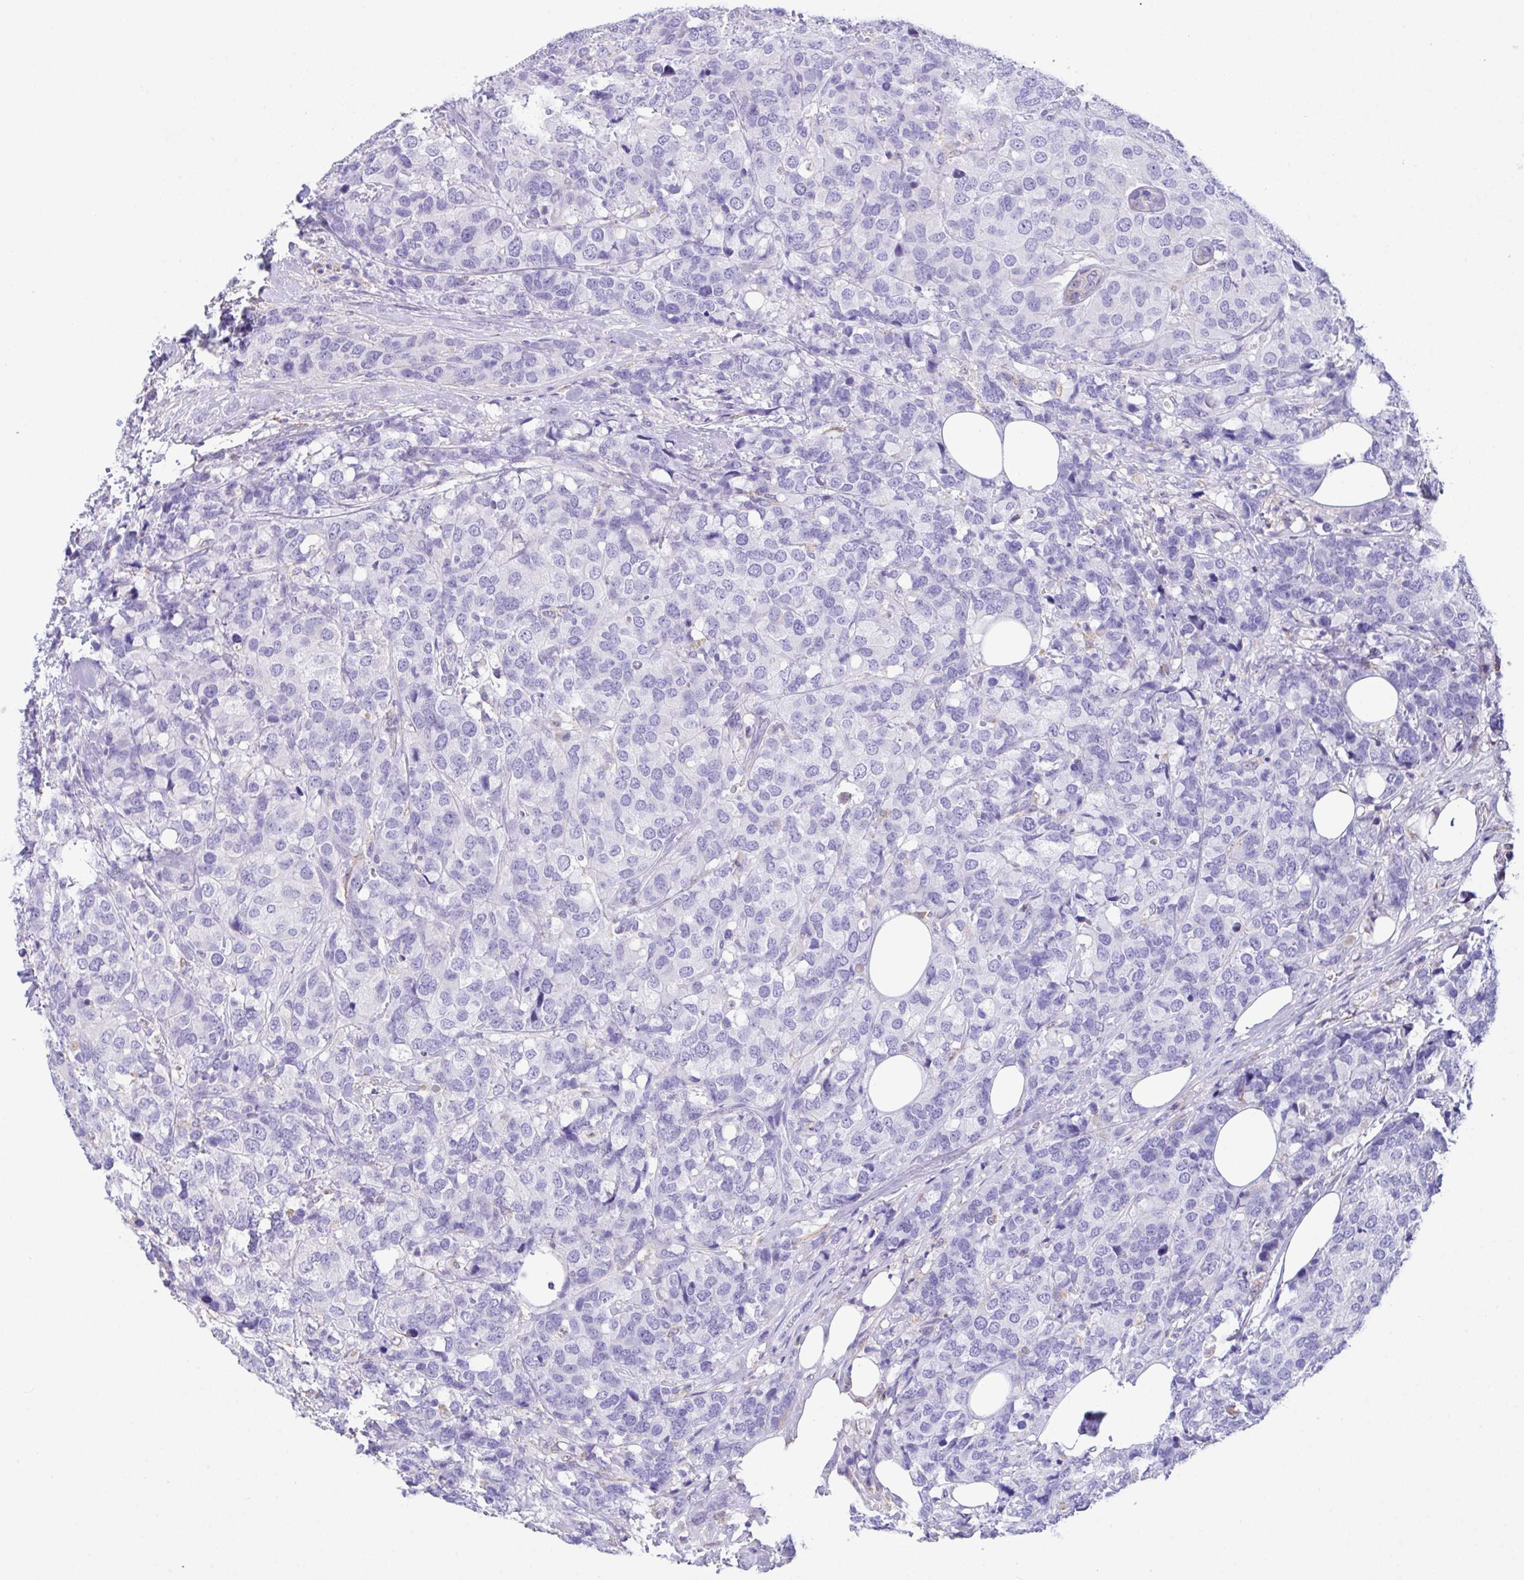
{"staining": {"intensity": "negative", "quantity": "none", "location": "none"}, "tissue": "breast cancer", "cell_type": "Tumor cells", "image_type": "cancer", "snomed": [{"axis": "morphology", "description": "Lobular carcinoma"}, {"axis": "topography", "description": "Breast"}], "caption": "A micrograph of human breast lobular carcinoma is negative for staining in tumor cells.", "gene": "CA10", "patient": {"sex": "female", "age": 59}}